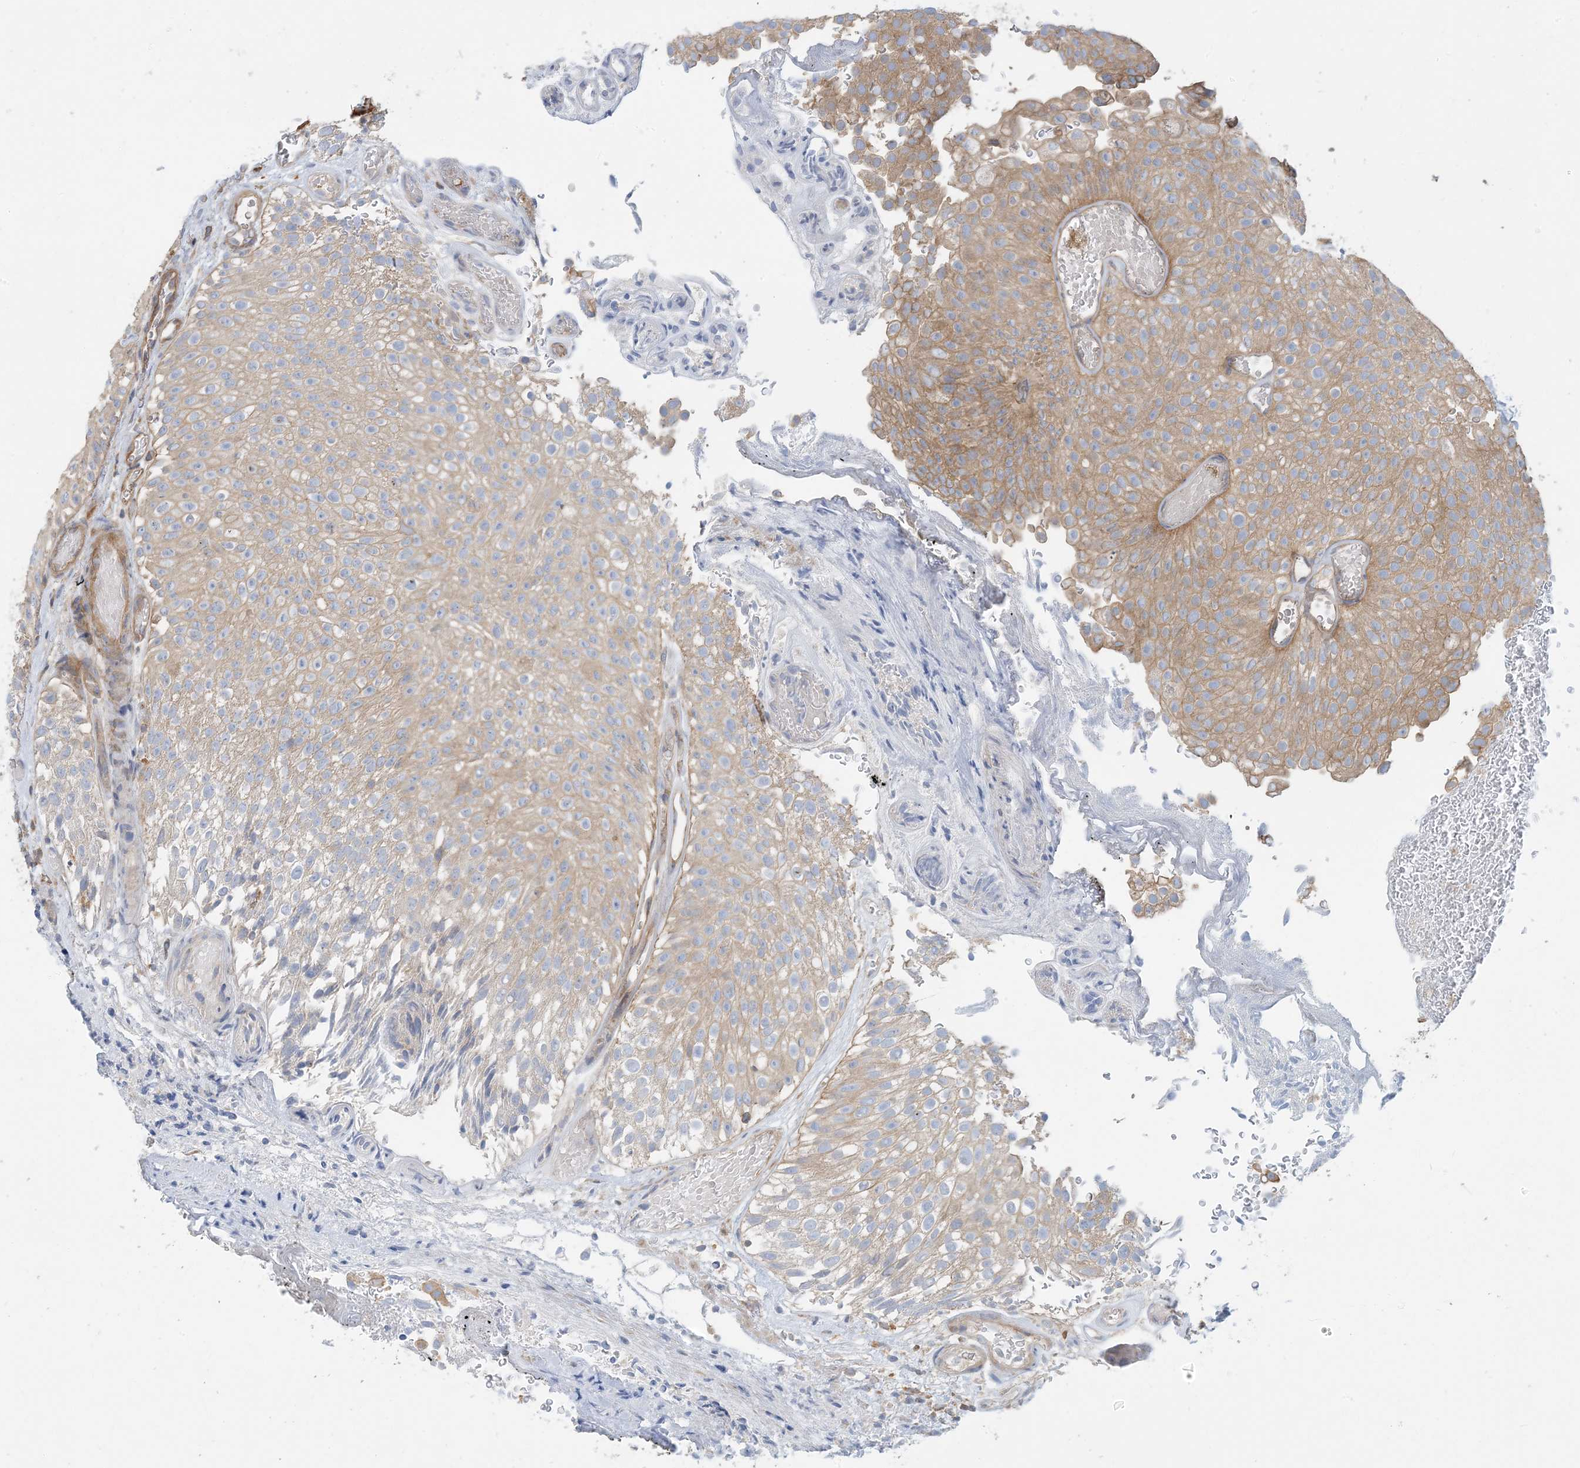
{"staining": {"intensity": "moderate", "quantity": ">75%", "location": "cytoplasmic/membranous"}, "tissue": "urothelial cancer", "cell_type": "Tumor cells", "image_type": "cancer", "snomed": [{"axis": "morphology", "description": "Urothelial carcinoma, Low grade"}, {"axis": "topography", "description": "Urinary bladder"}], "caption": "This photomicrograph reveals IHC staining of urothelial cancer, with medium moderate cytoplasmic/membranous positivity in about >75% of tumor cells.", "gene": "SFMBT2", "patient": {"sex": "male", "age": 78}}